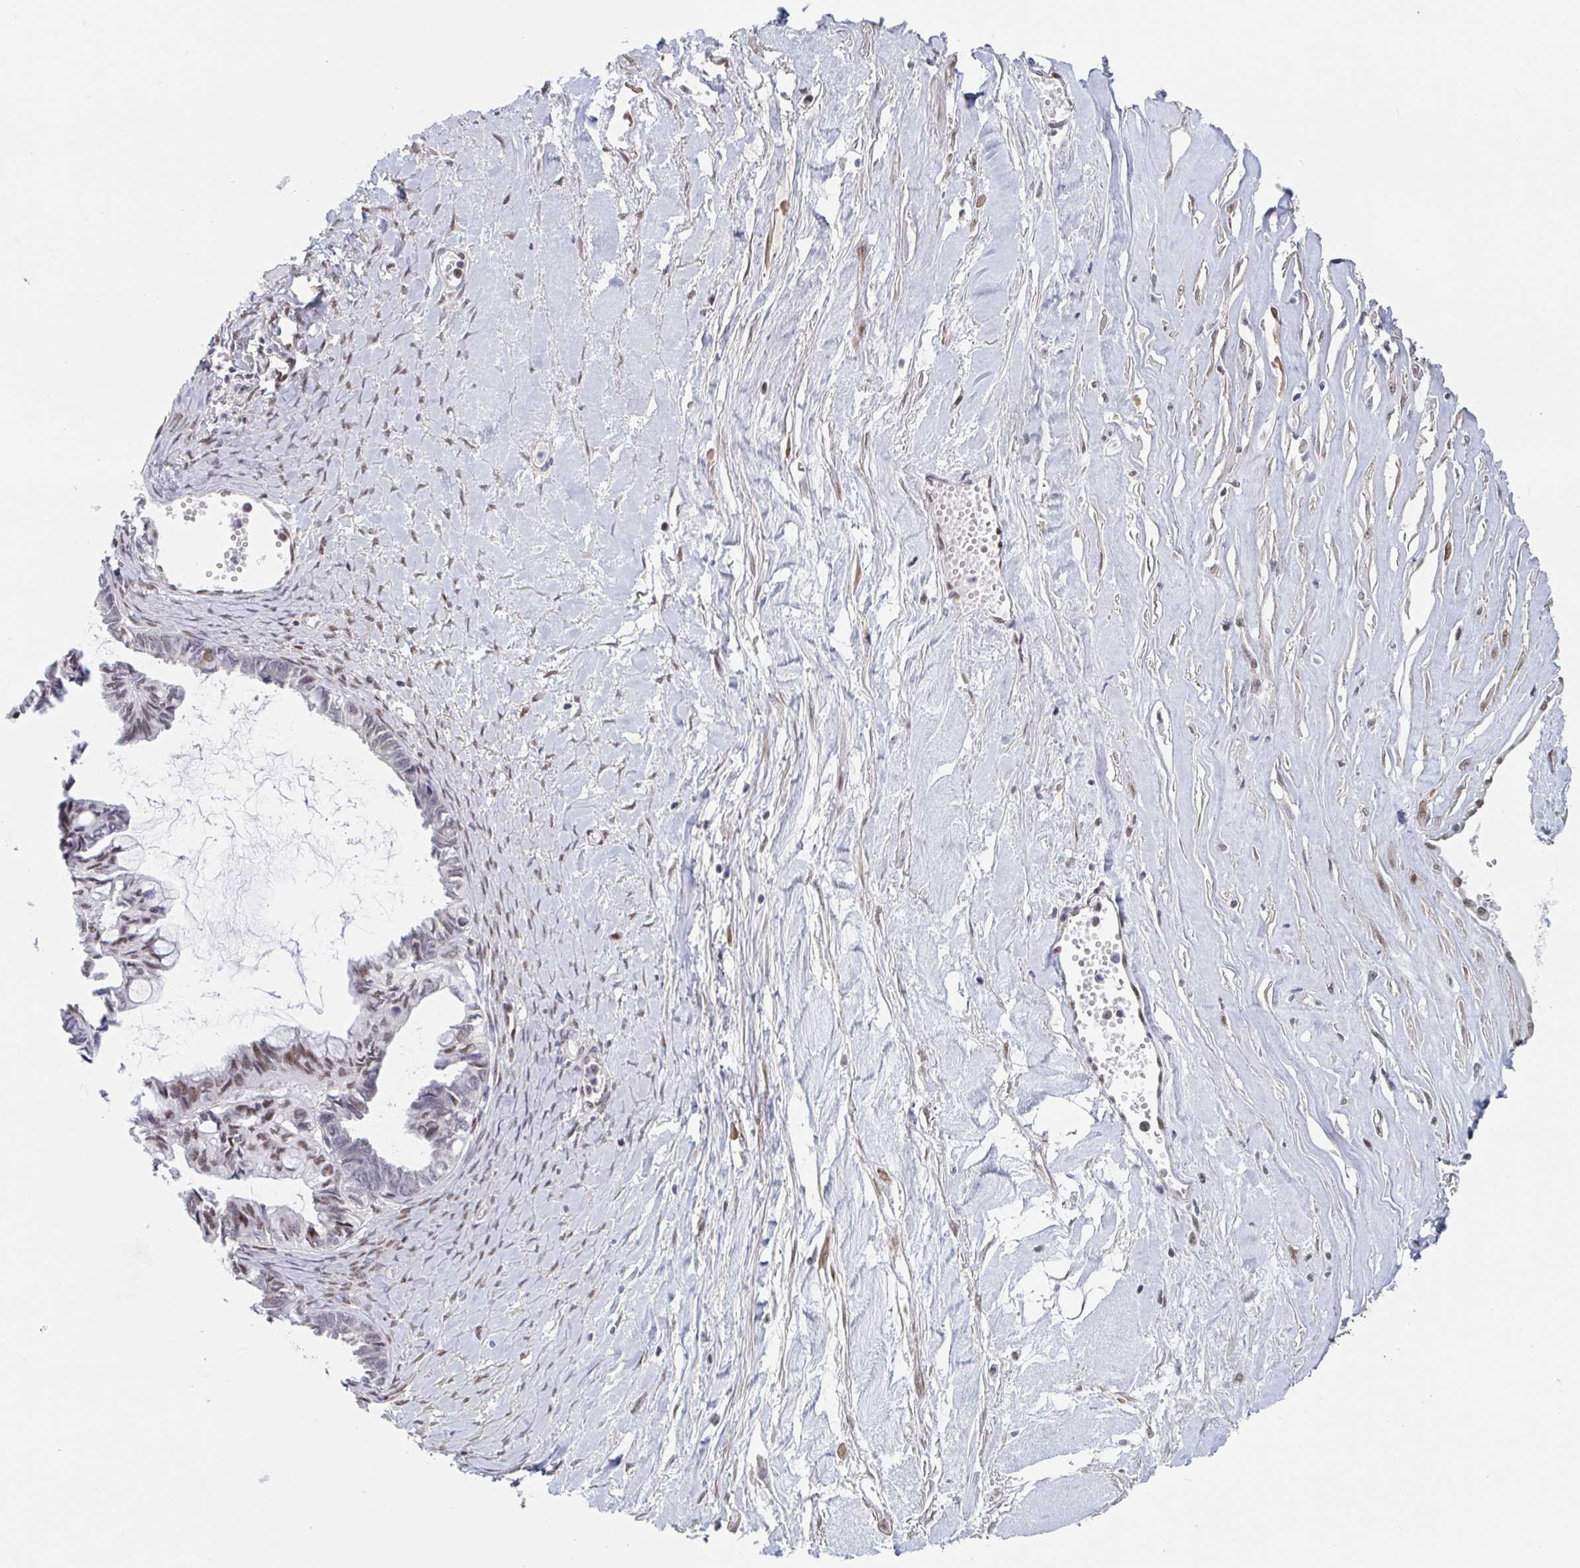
{"staining": {"intensity": "moderate", "quantity": "25%-75%", "location": "nuclear"}, "tissue": "ovarian cancer", "cell_type": "Tumor cells", "image_type": "cancer", "snomed": [{"axis": "morphology", "description": "Cystadenocarcinoma, mucinous, NOS"}, {"axis": "topography", "description": "Ovary"}], "caption": "IHC histopathology image of ovarian mucinous cystadenocarcinoma stained for a protein (brown), which shows medium levels of moderate nuclear staining in approximately 25%-75% of tumor cells.", "gene": "BCL7B", "patient": {"sex": "female", "age": 61}}